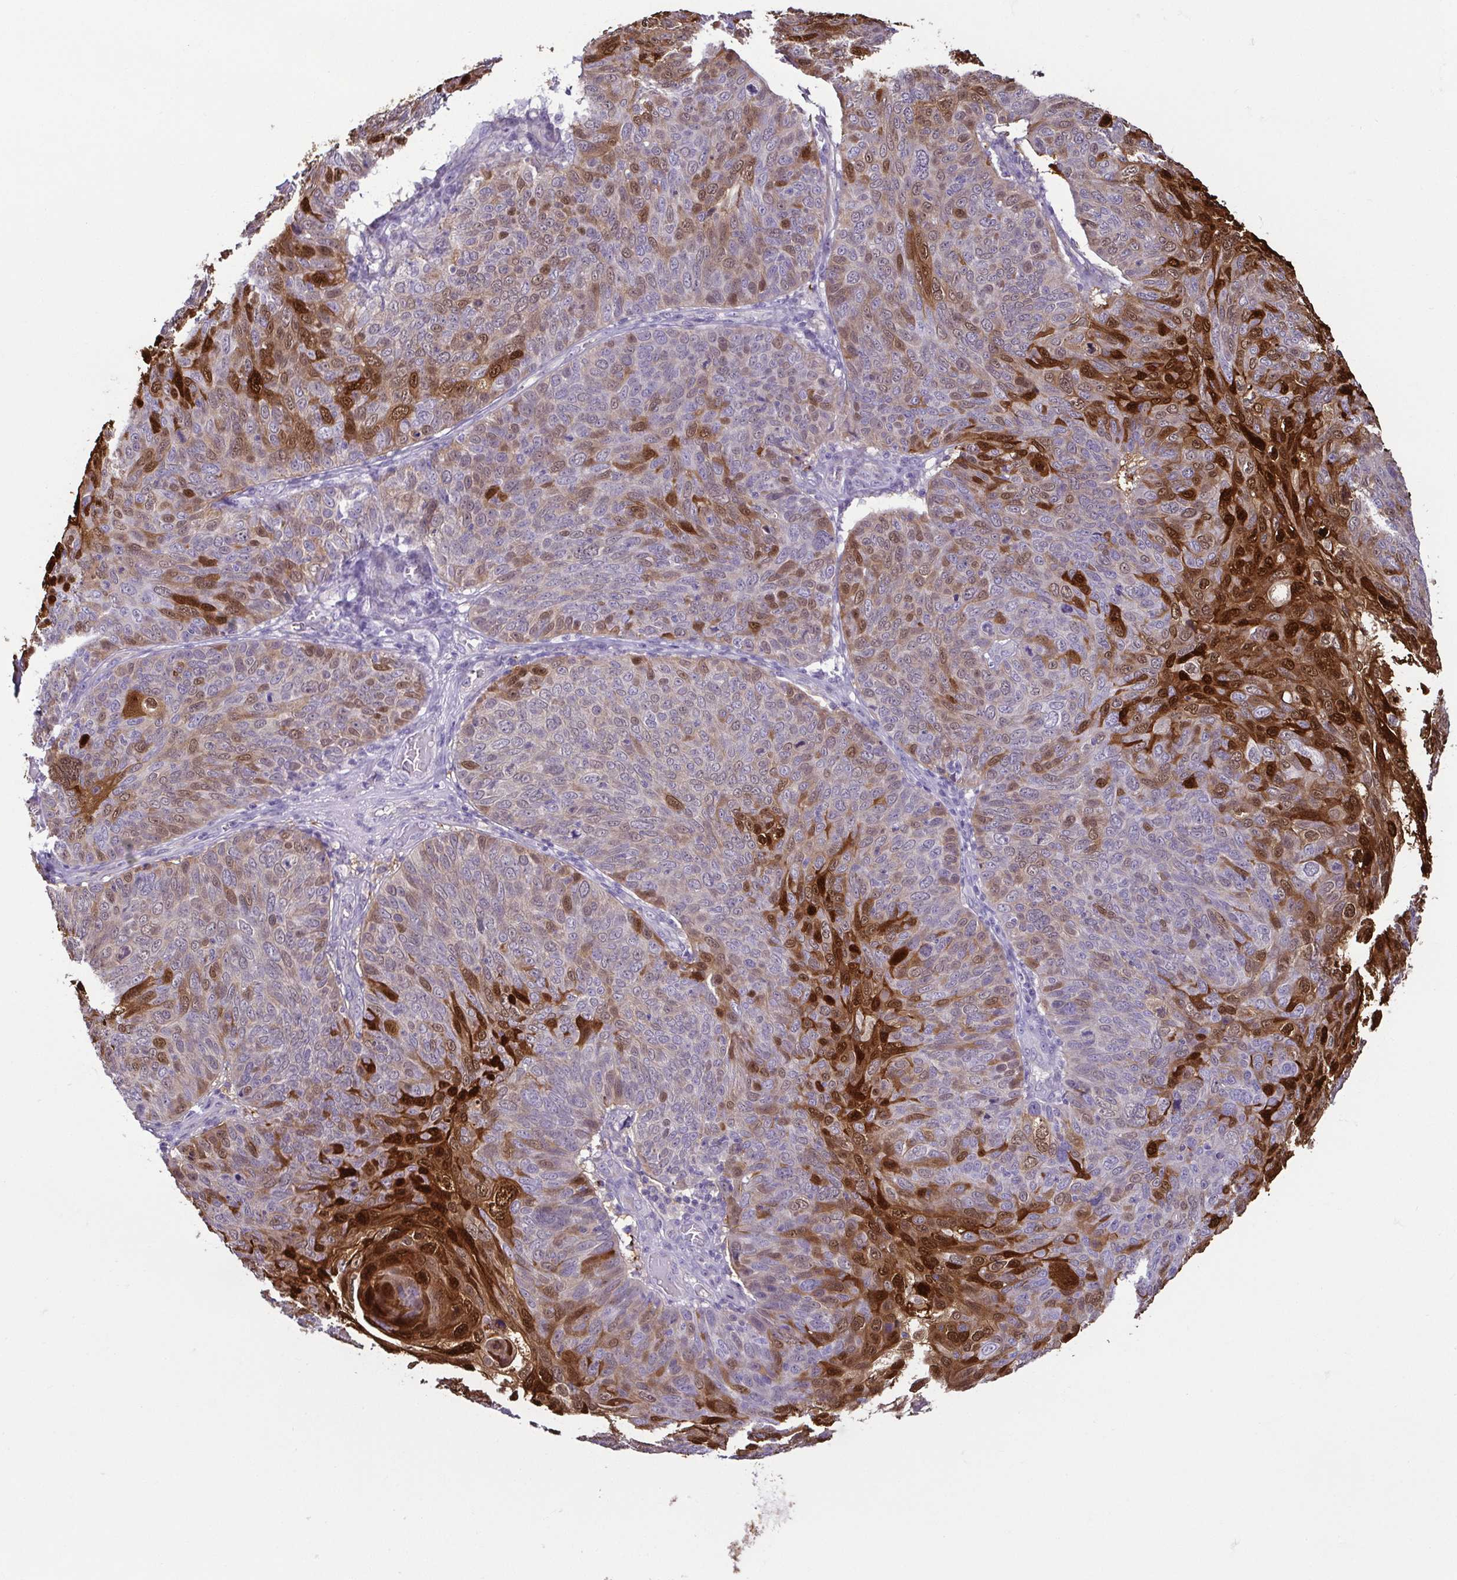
{"staining": {"intensity": "strong", "quantity": "25%-75%", "location": "cytoplasmic/membranous,nuclear"}, "tissue": "skin cancer", "cell_type": "Tumor cells", "image_type": "cancer", "snomed": [{"axis": "morphology", "description": "Squamous cell carcinoma, NOS"}, {"axis": "topography", "description": "Skin"}], "caption": "Protein expression analysis of human squamous cell carcinoma (skin) reveals strong cytoplasmic/membranous and nuclear expression in about 25%-75% of tumor cells.", "gene": "CASP14", "patient": {"sex": "male", "age": 87}}